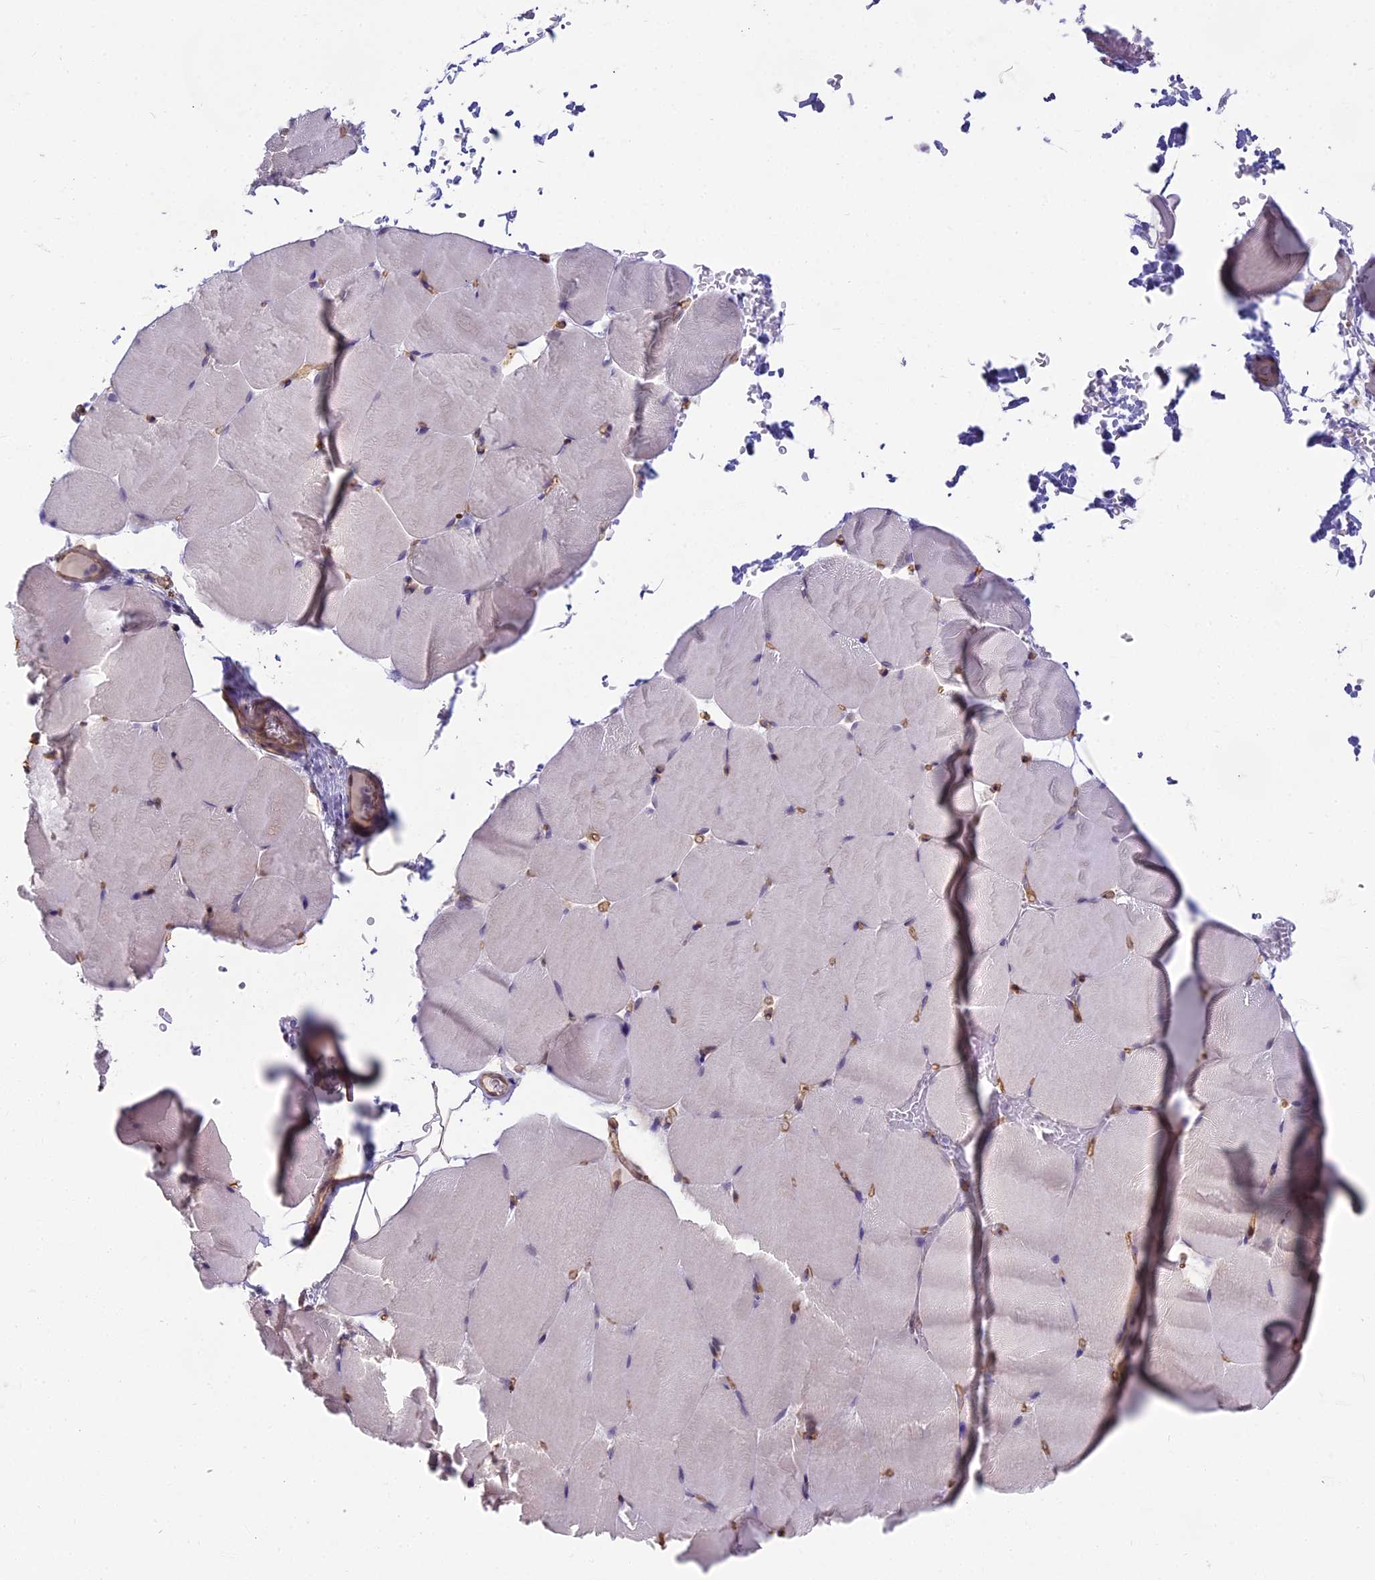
{"staining": {"intensity": "negative", "quantity": "none", "location": "none"}, "tissue": "skeletal muscle", "cell_type": "Myocytes", "image_type": "normal", "snomed": [{"axis": "morphology", "description": "Normal tissue, NOS"}, {"axis": "topography", "description": "Skeletal muscle"}, {"axis": "topography", "description": "Parathyroid gland"}], "caption": "Immunohistochemical staining of unremarkable human skeletal muscle exhibits no significant expression in myocytes.", "gene": "BLNK", "patient": {"sex": "female", "age": 37}}